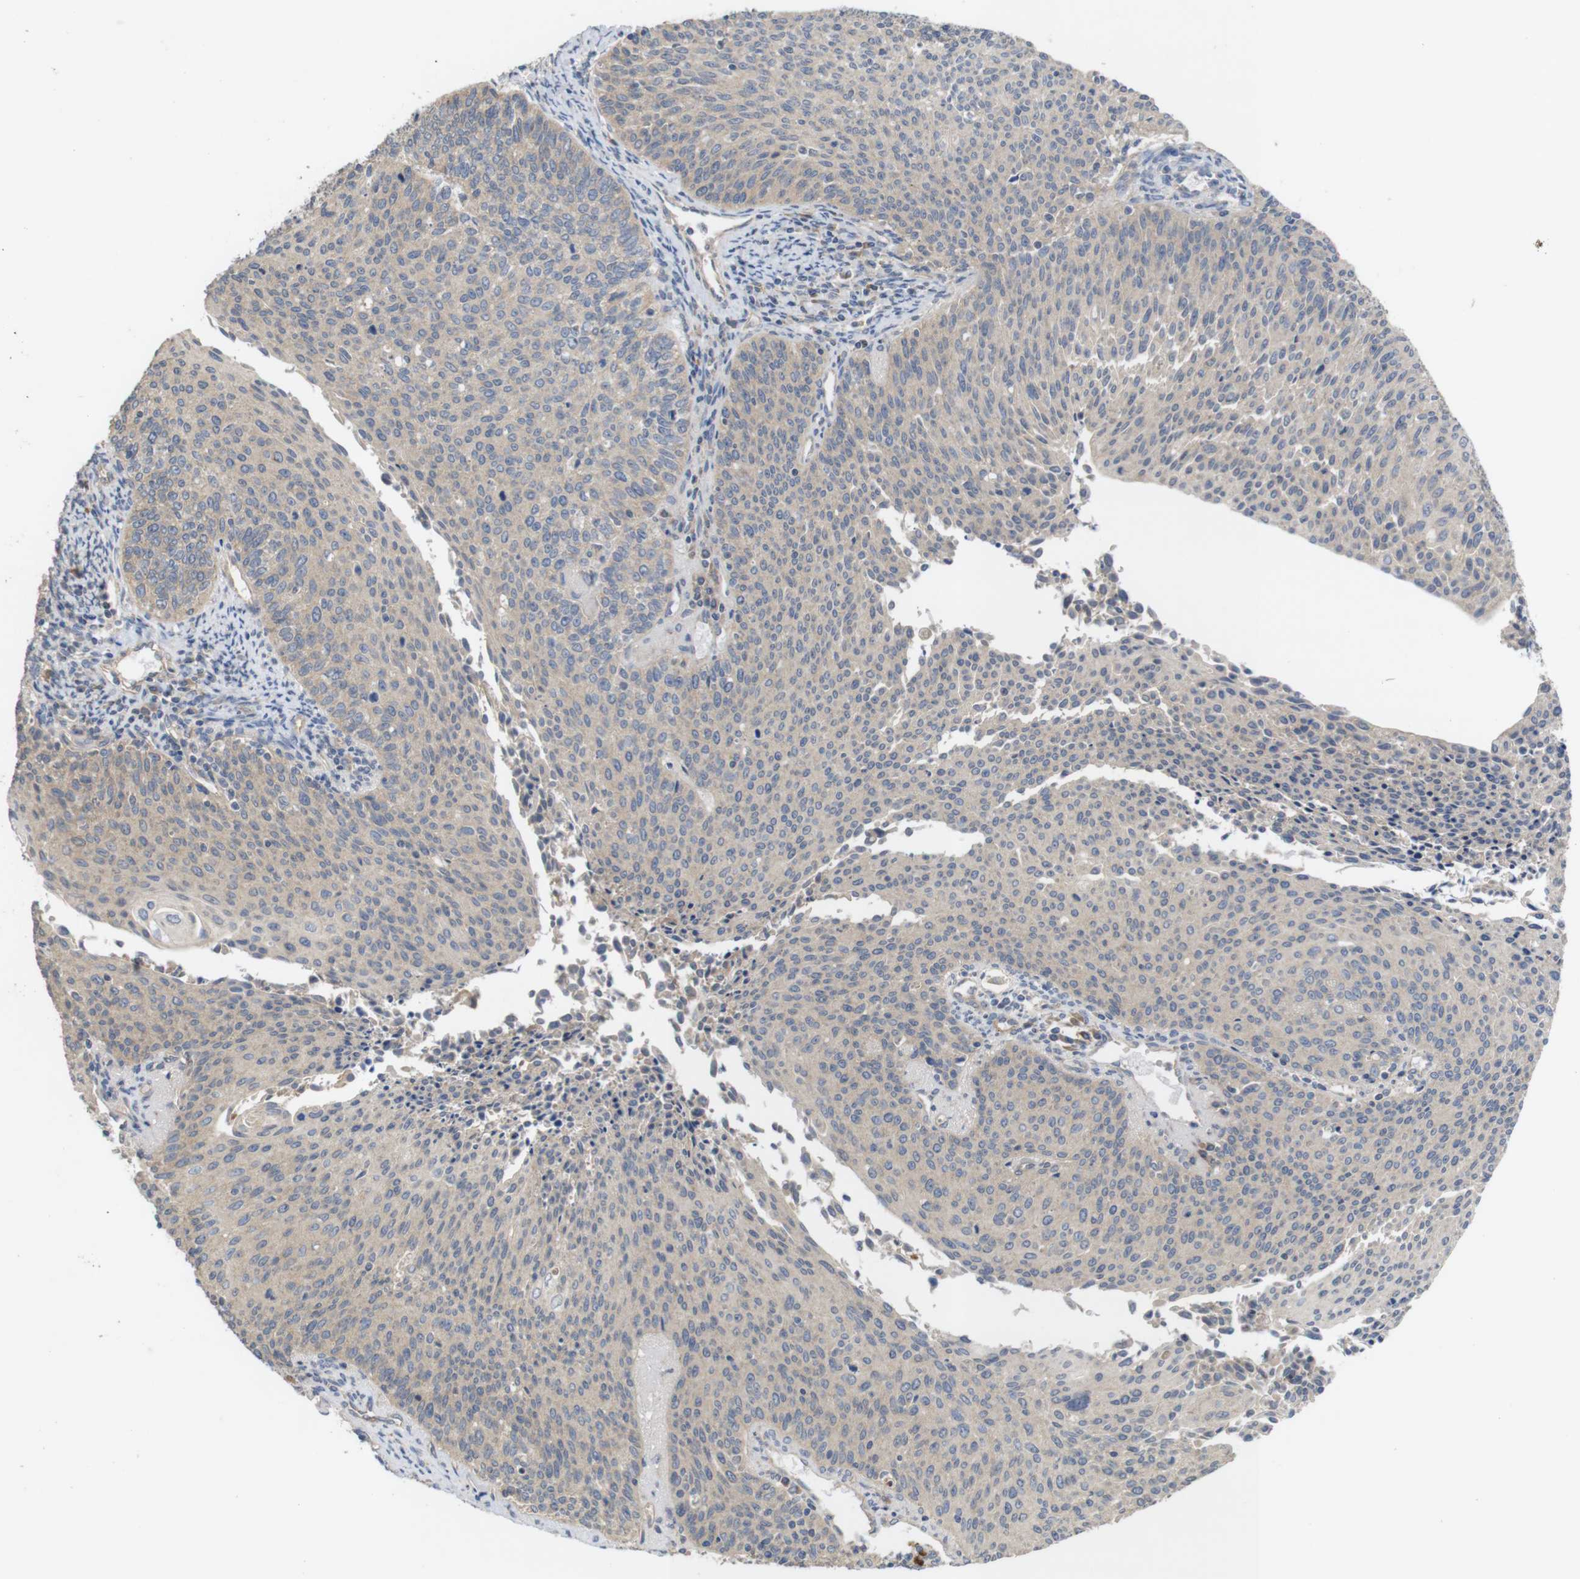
{"staining": {"intensity": "weak", "quantity": ">75%", "location": "cytoplasmic/membranous"}, "tissue": "cervical cancer", "cell_type": "Tumor cells", "image_type": "cancer", "snomed": [{"axis": "morphology", "description": "Squamous cell carcinoma, NOS"}, {"axis": "topography", "description": "Cervix"}], "caption": "Cervical cancer stained for a protein (brown) exhibits weak cytoplasmic/membranous positive staining in about >75% of tumor cells.", "gene": "KCNS3", "patient": {"sex": "female", "age": 55}}